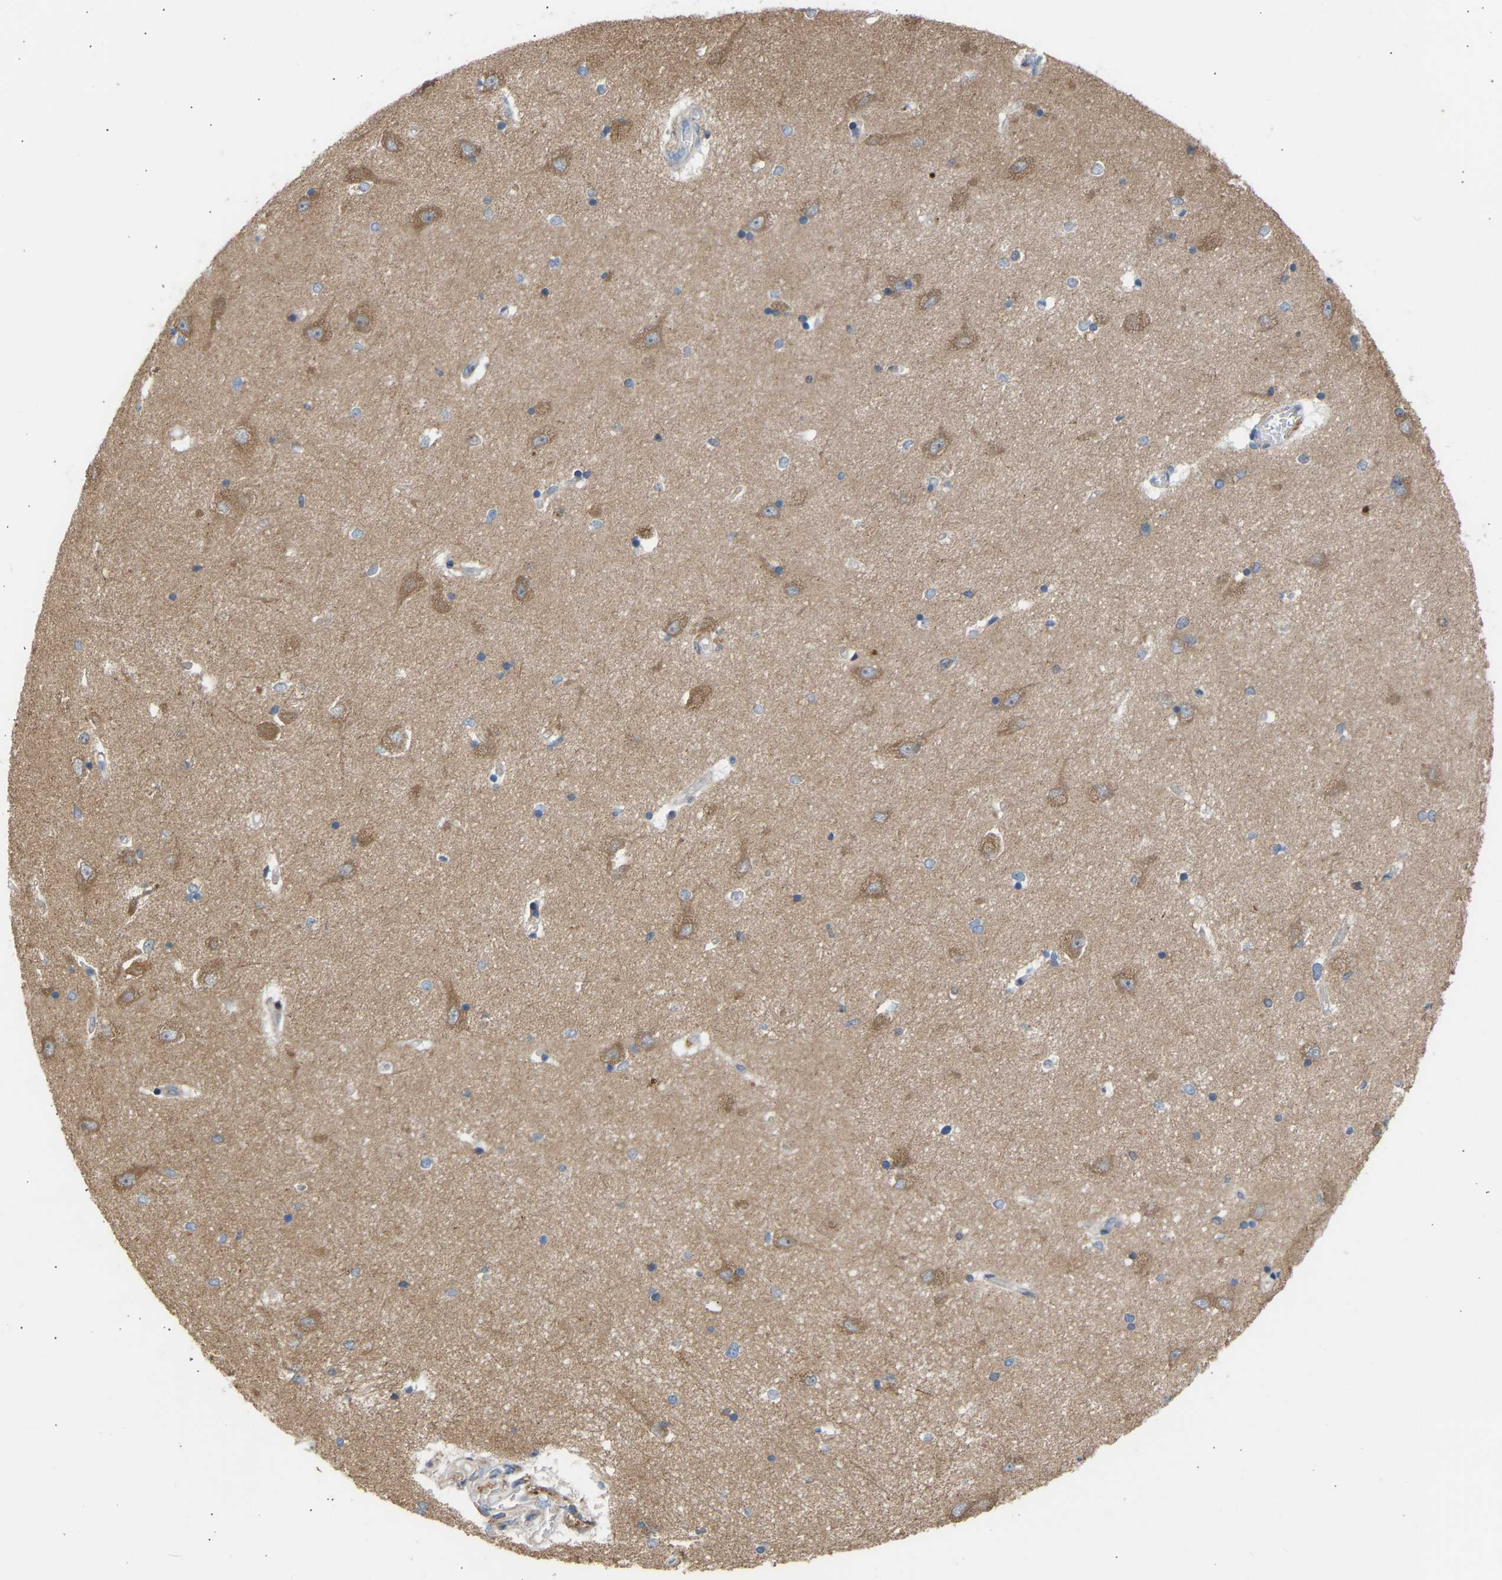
{"staining": {"intensity": "weak", "quantity": "<25%", "location": "cytoplasmic/membranous"}, "tissue": "hippocampus", "cell_type": "Glial cells", "image_type": "normal", "snomed": [{"axis": "morphology", "description": "Normal tissue, NOS"}, {"axis": "topography", "description": "Hippocampus"}], "caption": "Hippocampus stained for a protein using immunohistochemistry shows no positivity glial cells.", "gene": "GCN1", "patient": {"sex": "male", "age": 45}}